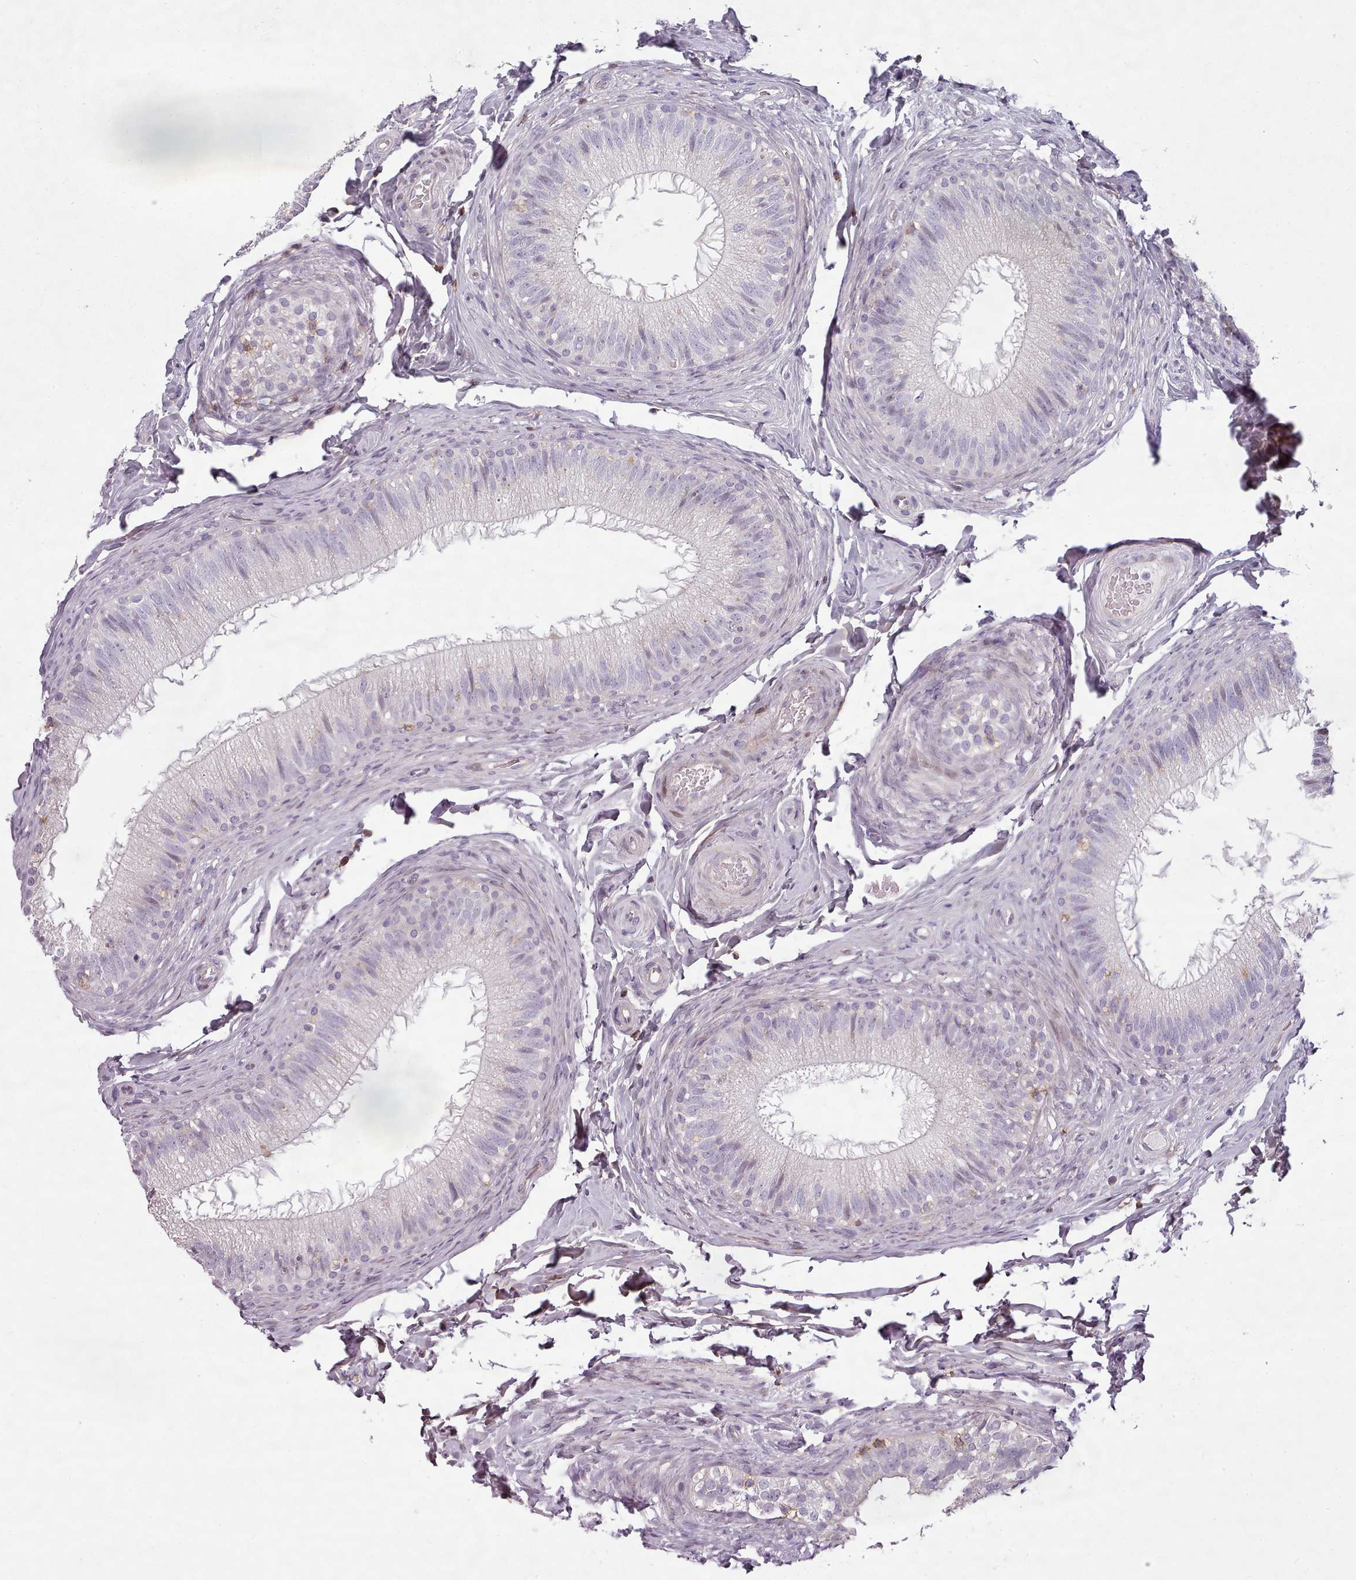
{"staining": {"intensity": "weak", "quantity": "<25%", "location": "cytoplasmic/membranous"}, "tissue": "epididymis", "cell_type": "Glandular cells", "image_type": "normal", "snomed": [{"axis": "morphology", "description": "Normal tissue, NOS"}, {"axis": "topography", "description": "Epididymis"}], "caption": "This is a histopathology image of immunohistochemistry staining of unremarkable epididymis, which shows no expression in glandular cells. The staining is performed using DAB (3,3'-diaminobenzidine) brown chromogen with nuclei counter-stained in using hematoxylin.", "gene": "ZNF583", "patient": {"sex": "male", "age": 49}}